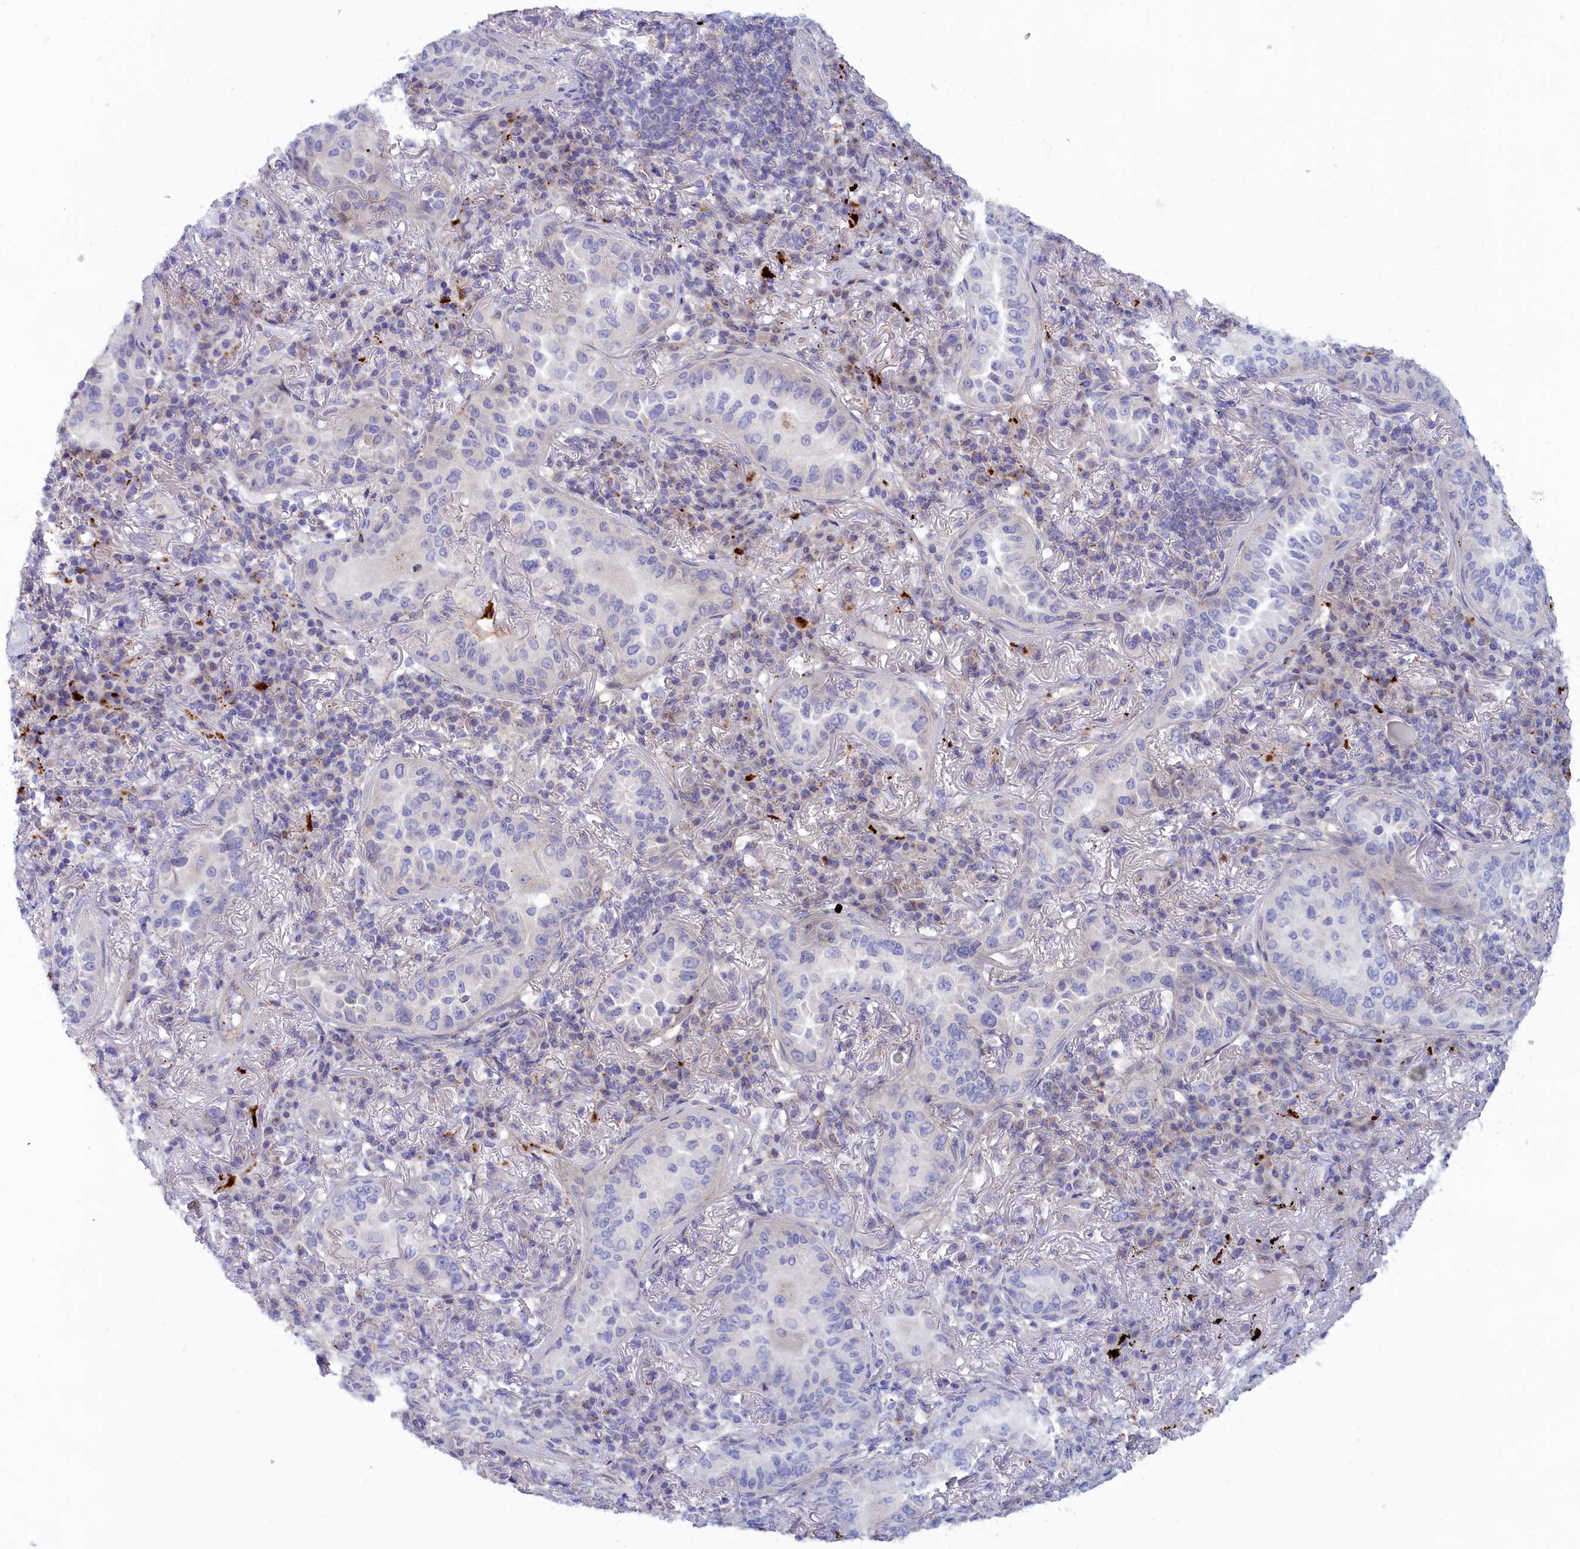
{"staining": {"intensity": "negative", "quantity": "none", "location": "none"}, "tissue": "lung cancer", "cell_type": "Tumor cells", "image_type": "cancer", "snomed": [{"axis": "morphology", "description": "Adenocarcinoma, NOS"}, {"axis": "topography", "description": "Lung"}], "caption": "The immunohistochemistry photomicrograph has no significant staining in tumor cells of lung cancer (adenocarcinoma) tissue.", "gene": "WDR6", "patient": {"sex": "female", "age": 69}}